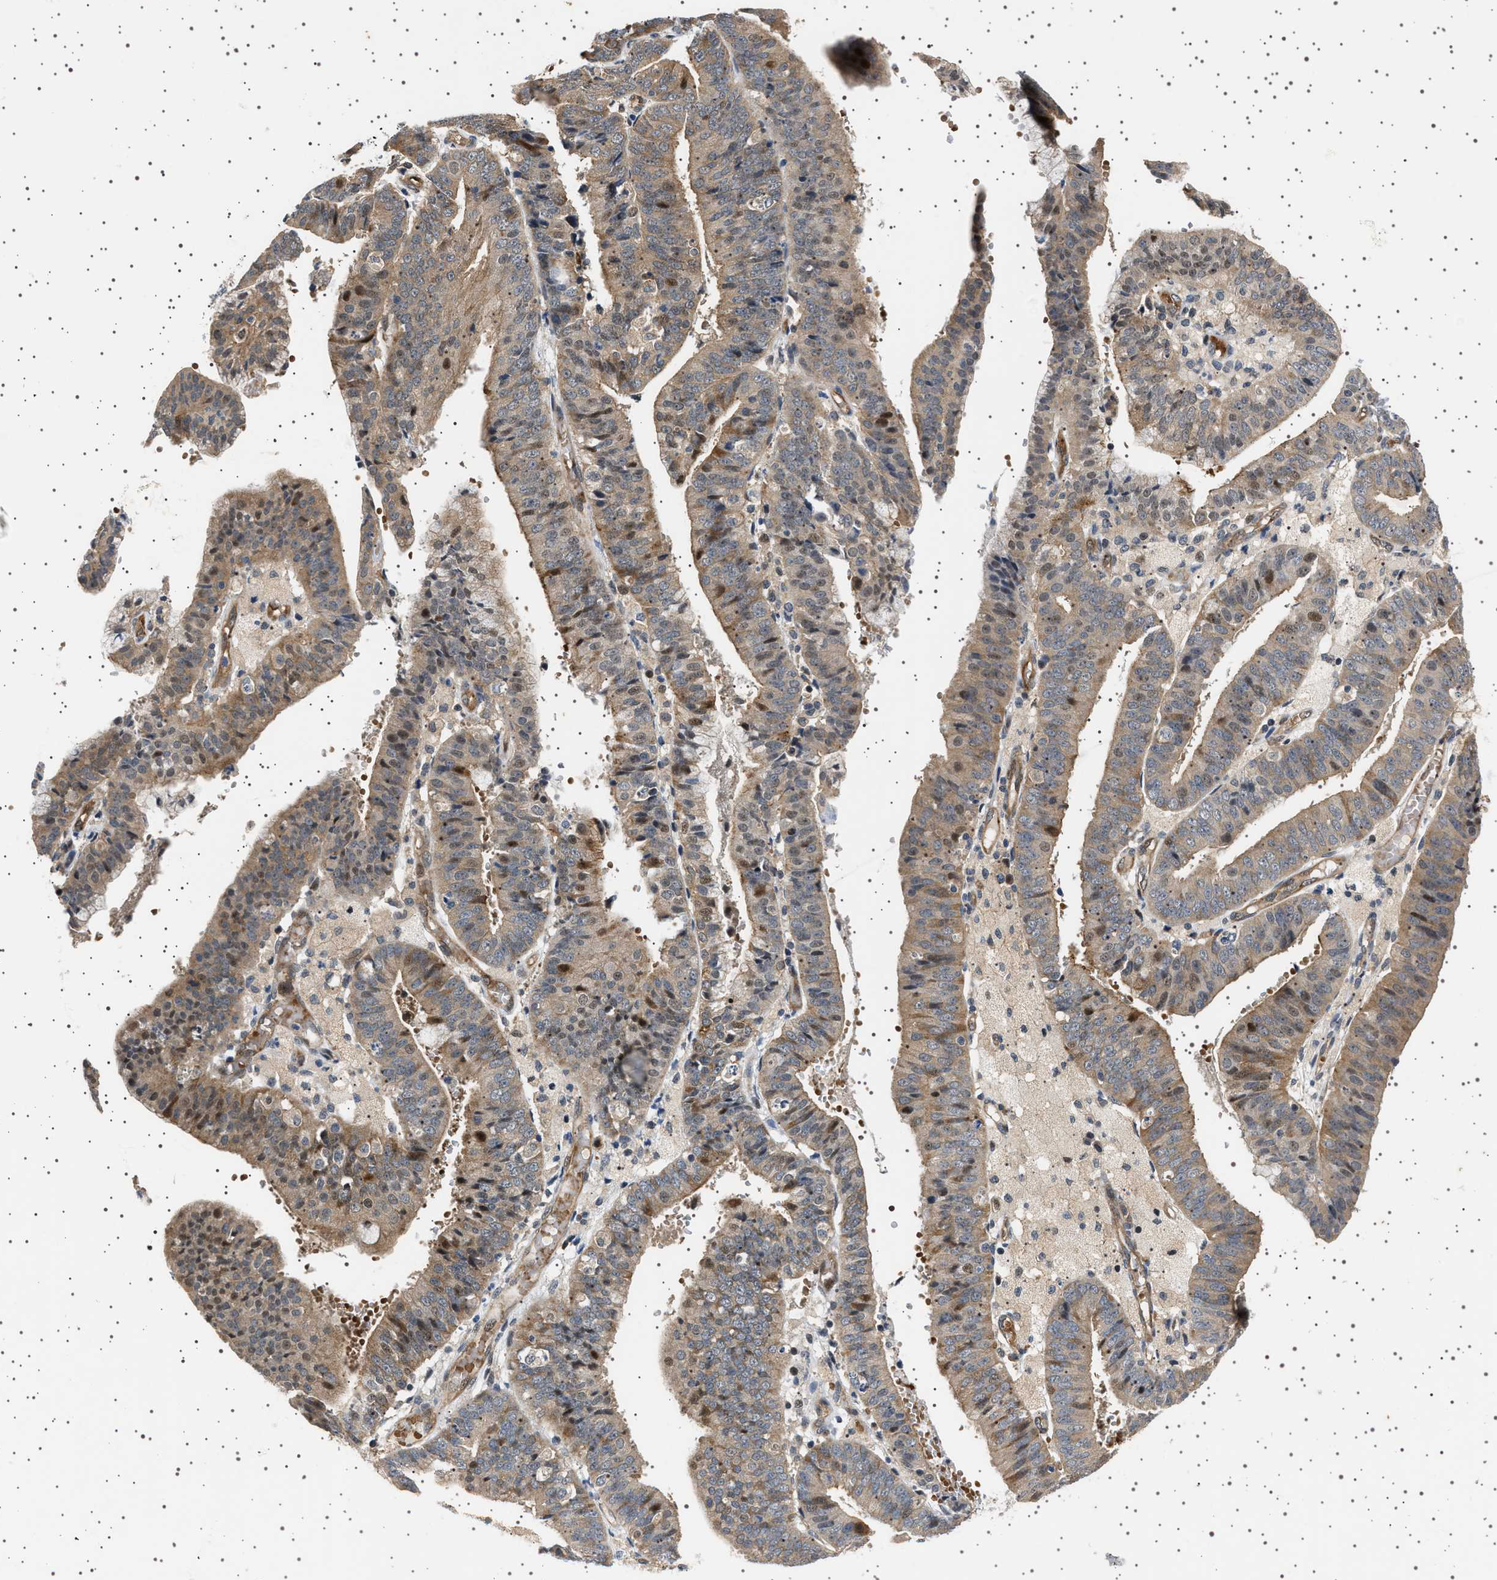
{"staining": {"intensity": "weak", "quantity": ">75%", "location": "cytoplasmic/membranous,nuclear"}, "tissue": "endometrial cancer", "cell_type": "Tumor cells", "image_type": "cancer", "snomed": [{"axis": "morphology", "description": "Adenocarcinoma, NOS"}, {"axis": "topography", "description": "Endometrium"}], "caption": "DAB immunohistochemical staining of endometrial adenocarcinoma shows weak cytoplasmic/membranous and nuclear protein expression in approximately >75% of tumor cells. The protein of interest is stained brown, and the nuclei are stained in blue (DAB (3,3'-diaminobenzidine) IHC with brightfield microscopy, high magnification).", "gene": "BAG3", "patient": {"sex": "female", "age": 63}}